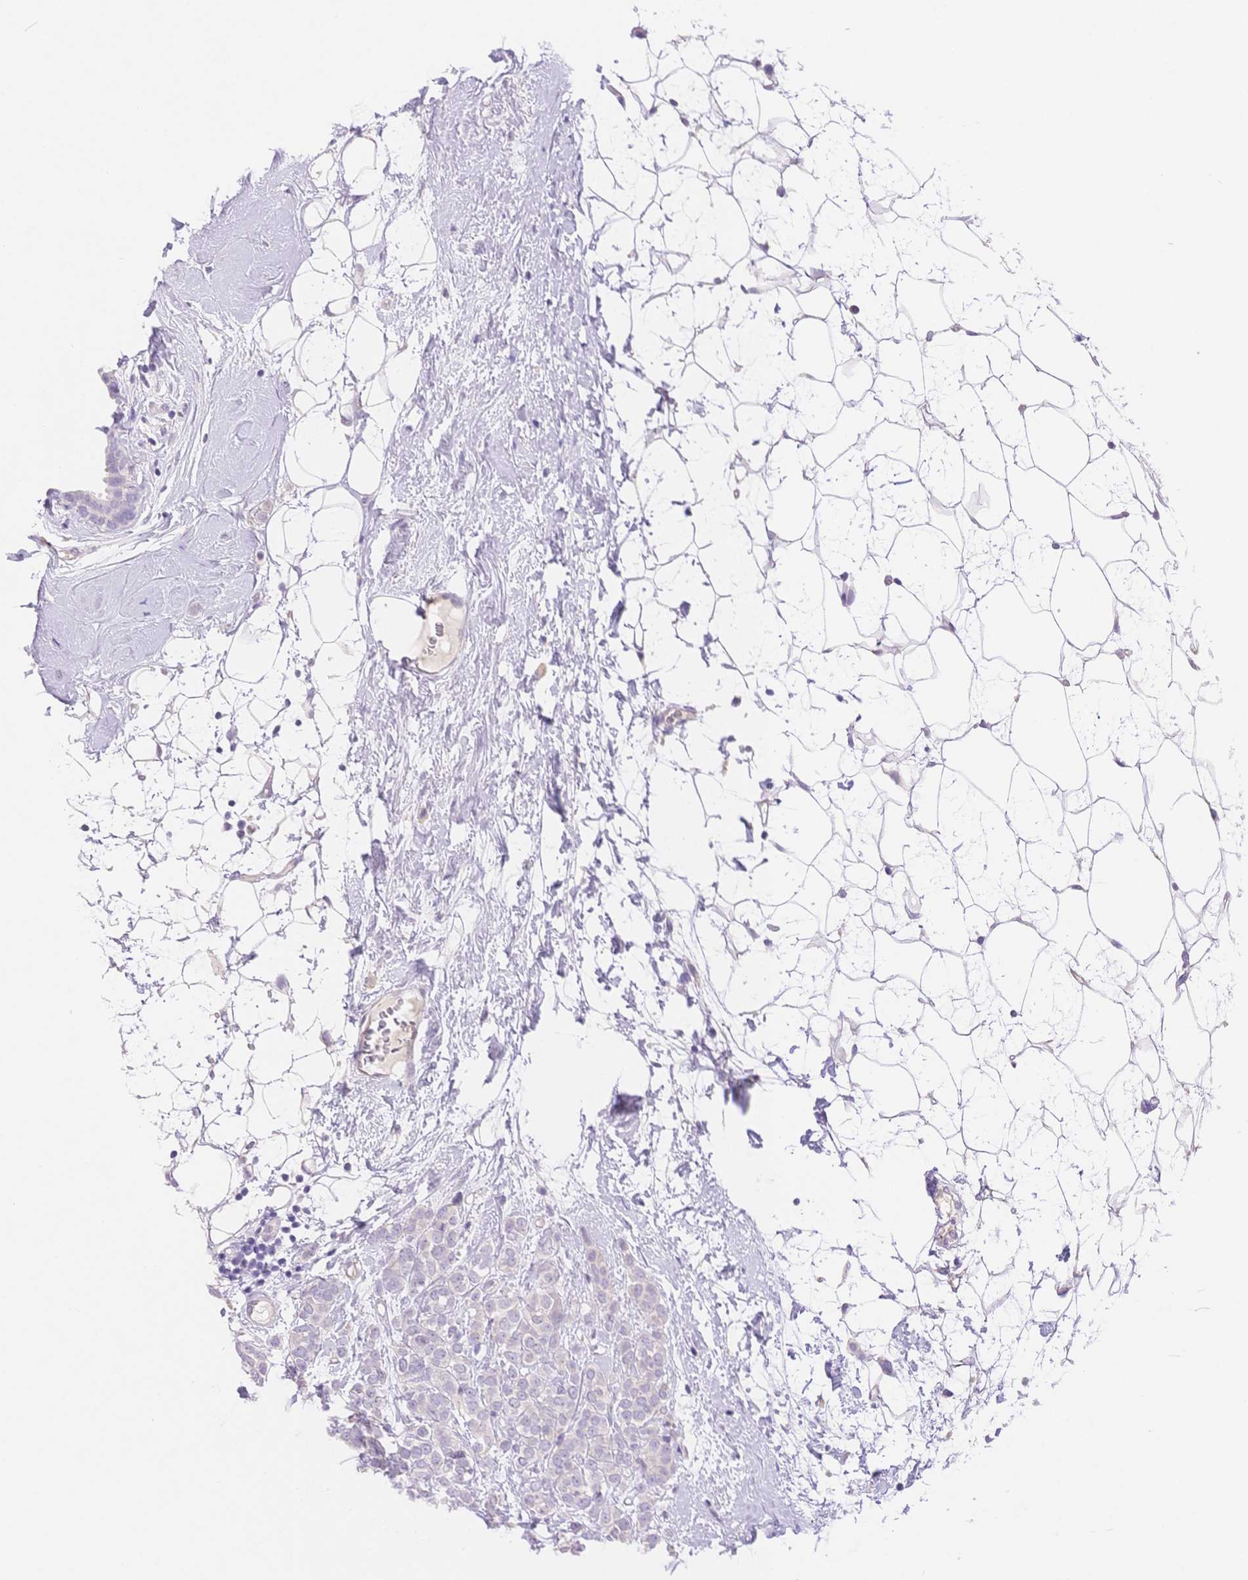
{"staining": {"intensity": "negative", "quantity": "none", "location": "none"}, "tissue": "breast cancer", "cell_type": "Tumor cells", "image_type": "cancer", "snomed": [{"axis": "morphology", "description": "Lobular carcinoma"}, {"axis": "topography", "description": "Breast"}], "caption": "DAB immunohistochemical staining of human breast cancer shows no significant expression in tumor cells. The staining is performed using DAB (3,3'-diaminobenzidine) brown chromogen with nuclei counter-stained in using hematoxylin.", "gene": "MYOM1", "patient": {"sex": "female", "age": 49}}